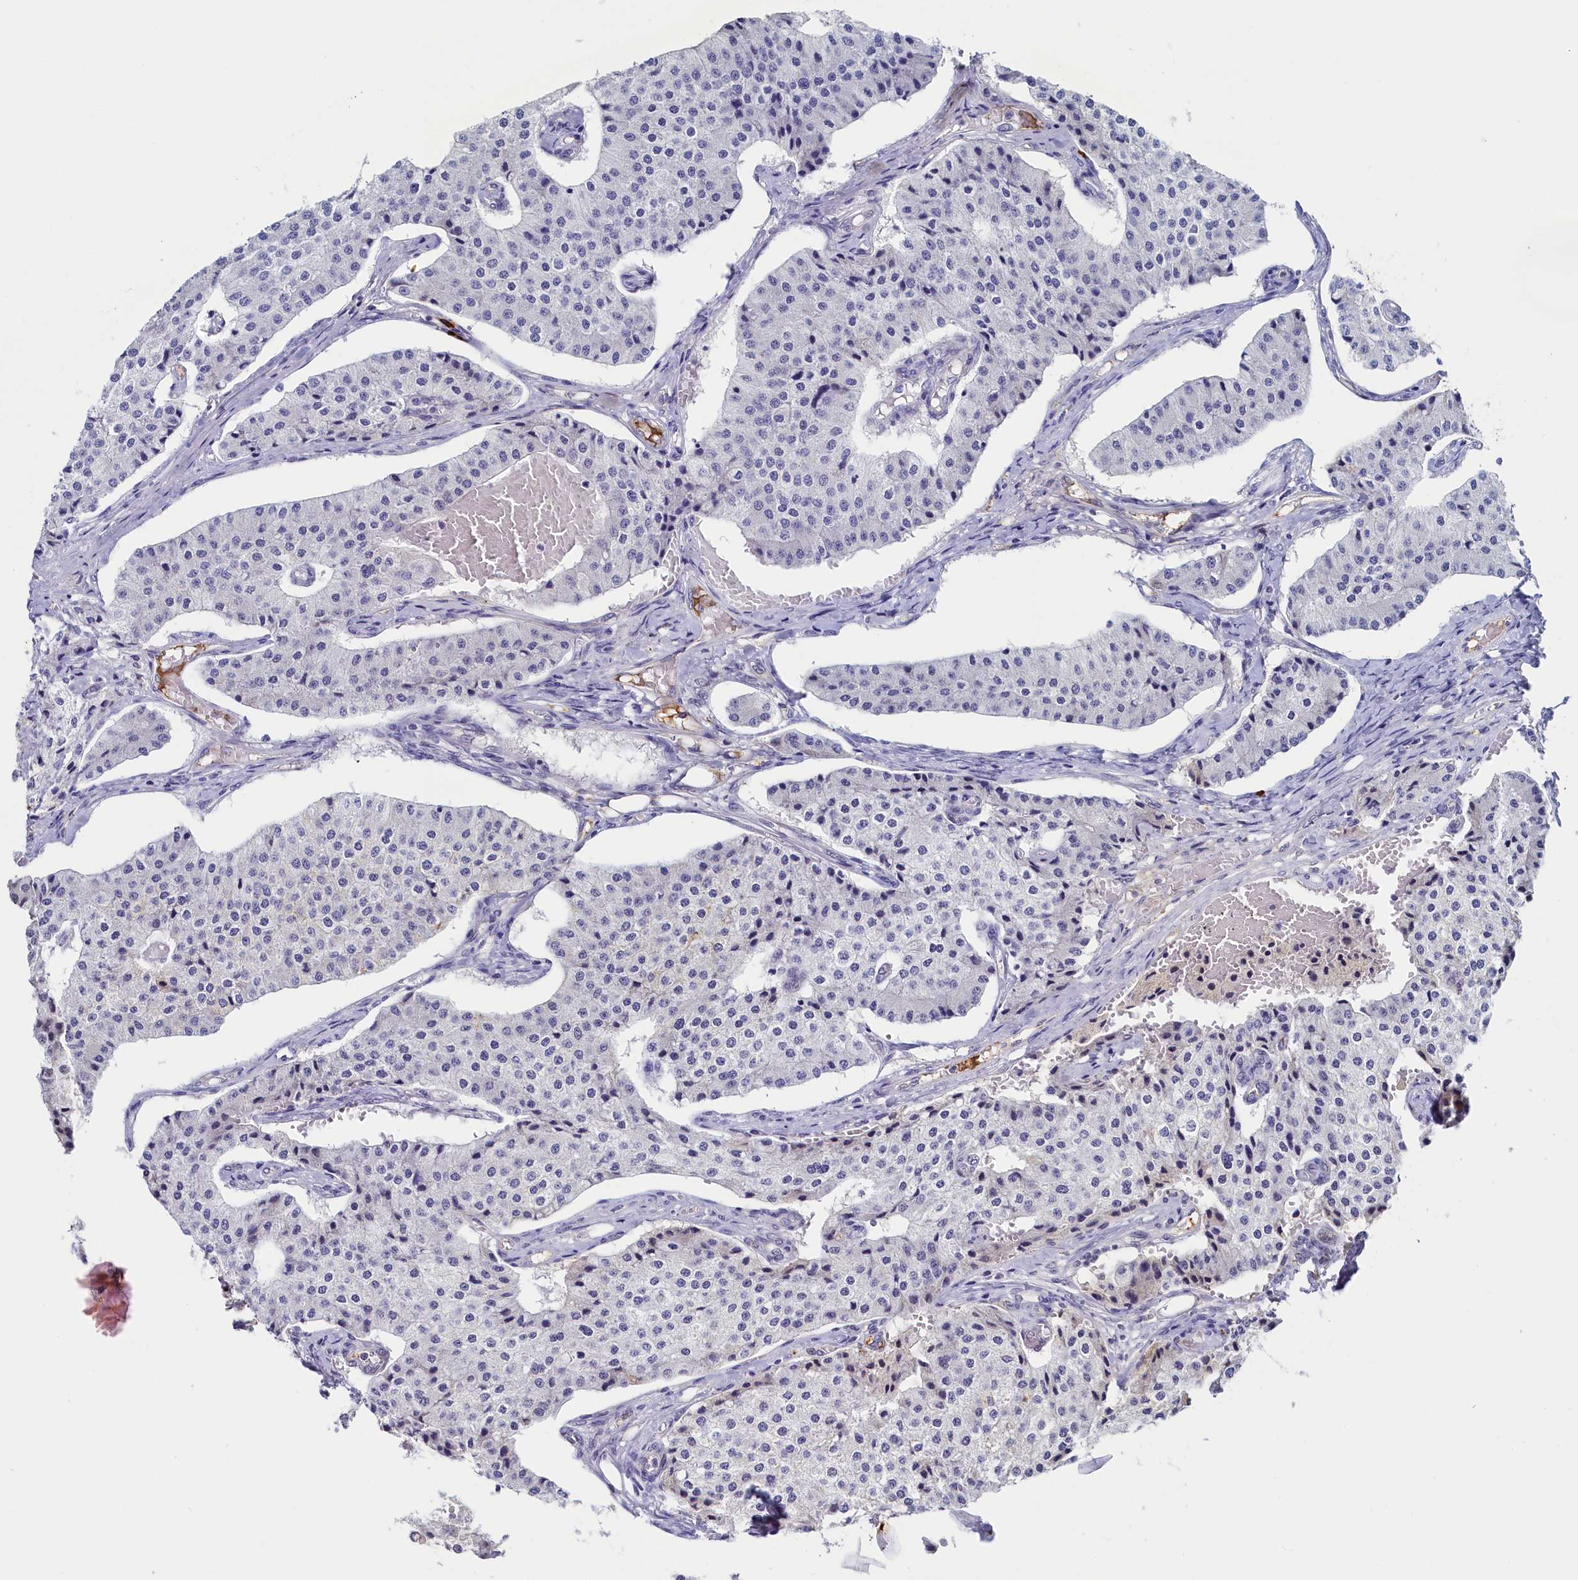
{"staining": {"intensity": "negative", "quantity": "none", "location": "none"}, "tissue": "carcinoid", "cell_type": "Tumor cells", "image_type": "cancer", "snomed": [{"axis": "morphology", "description": "Carcinoid, malignant, NOS"}, {"axis": "topography", "description": "Colon"}], "caption": "DAB (3,3'-diaminobenzidine) immunohistochemical staining of malignant carcinoid demonstrates no significant staining in tumor cells. (DAB (3,3'-diaminobenzidine) IHC with hematoxylin counter stain).", "gene": "INTS14", "patient": {"sex": "female", "age": 52}}